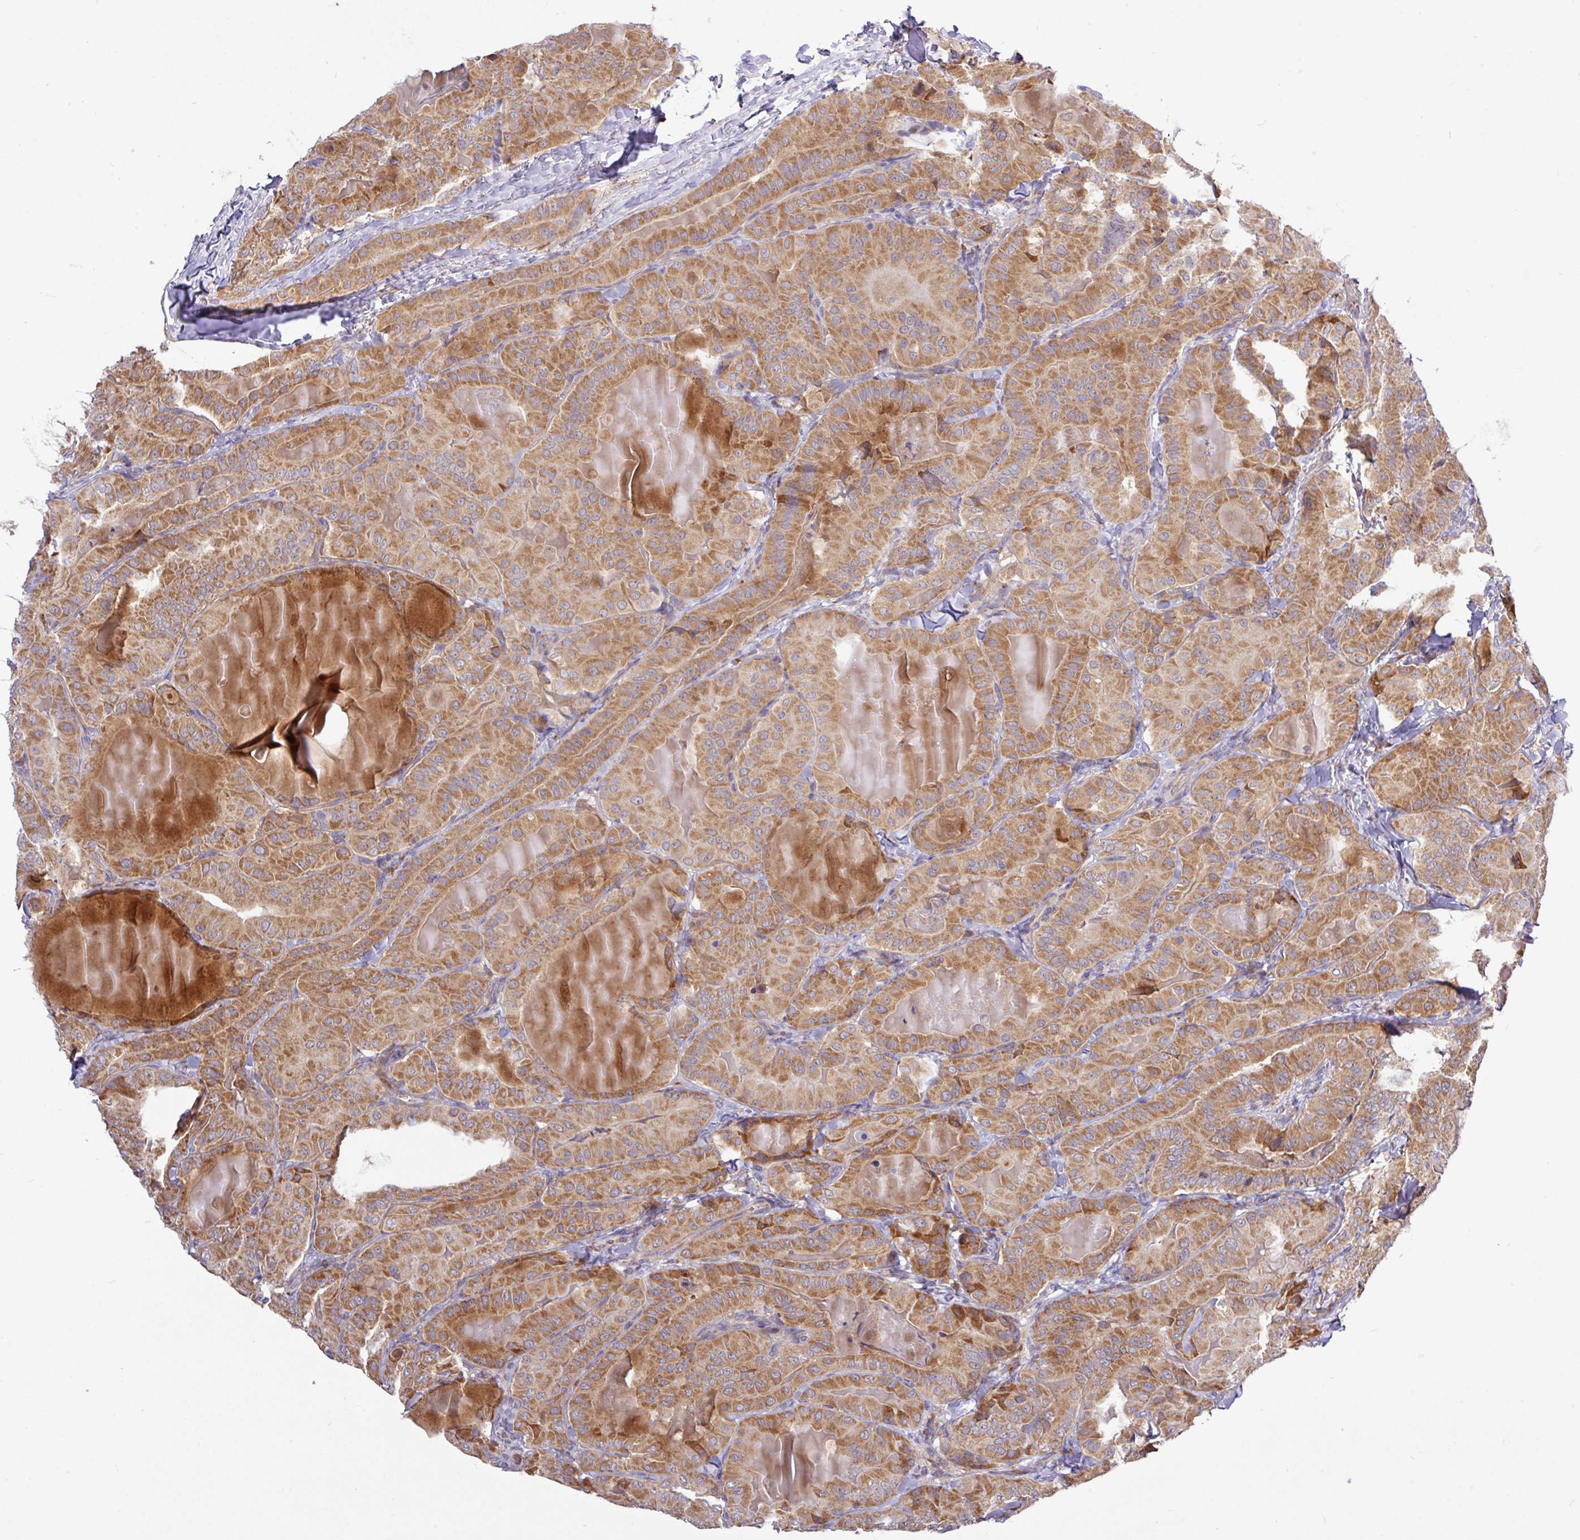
{"staining": {"intensity": "moderate", "quantity": ">75%", "location": "cytoplasmic/membranous"}, "tissue": "thyroid cancer", "cell_type": "Tumor cells", "image_type": "cancer", "snomed": [{"axis": "morphology", "description": "Papillary adenocarcinoma, NOS"}, {"axis": "topography", "description": "Thyroid gland"}], "caption": "Moderate cytoplasmic/membranous expression is identified in approximately >75% of tumor cells in thyroid cancer. Ihc stains the protein in brown and the nuclei are stained blue.", "gene": "TM2D2", "patient": {"sex": "female", "age": 68}}